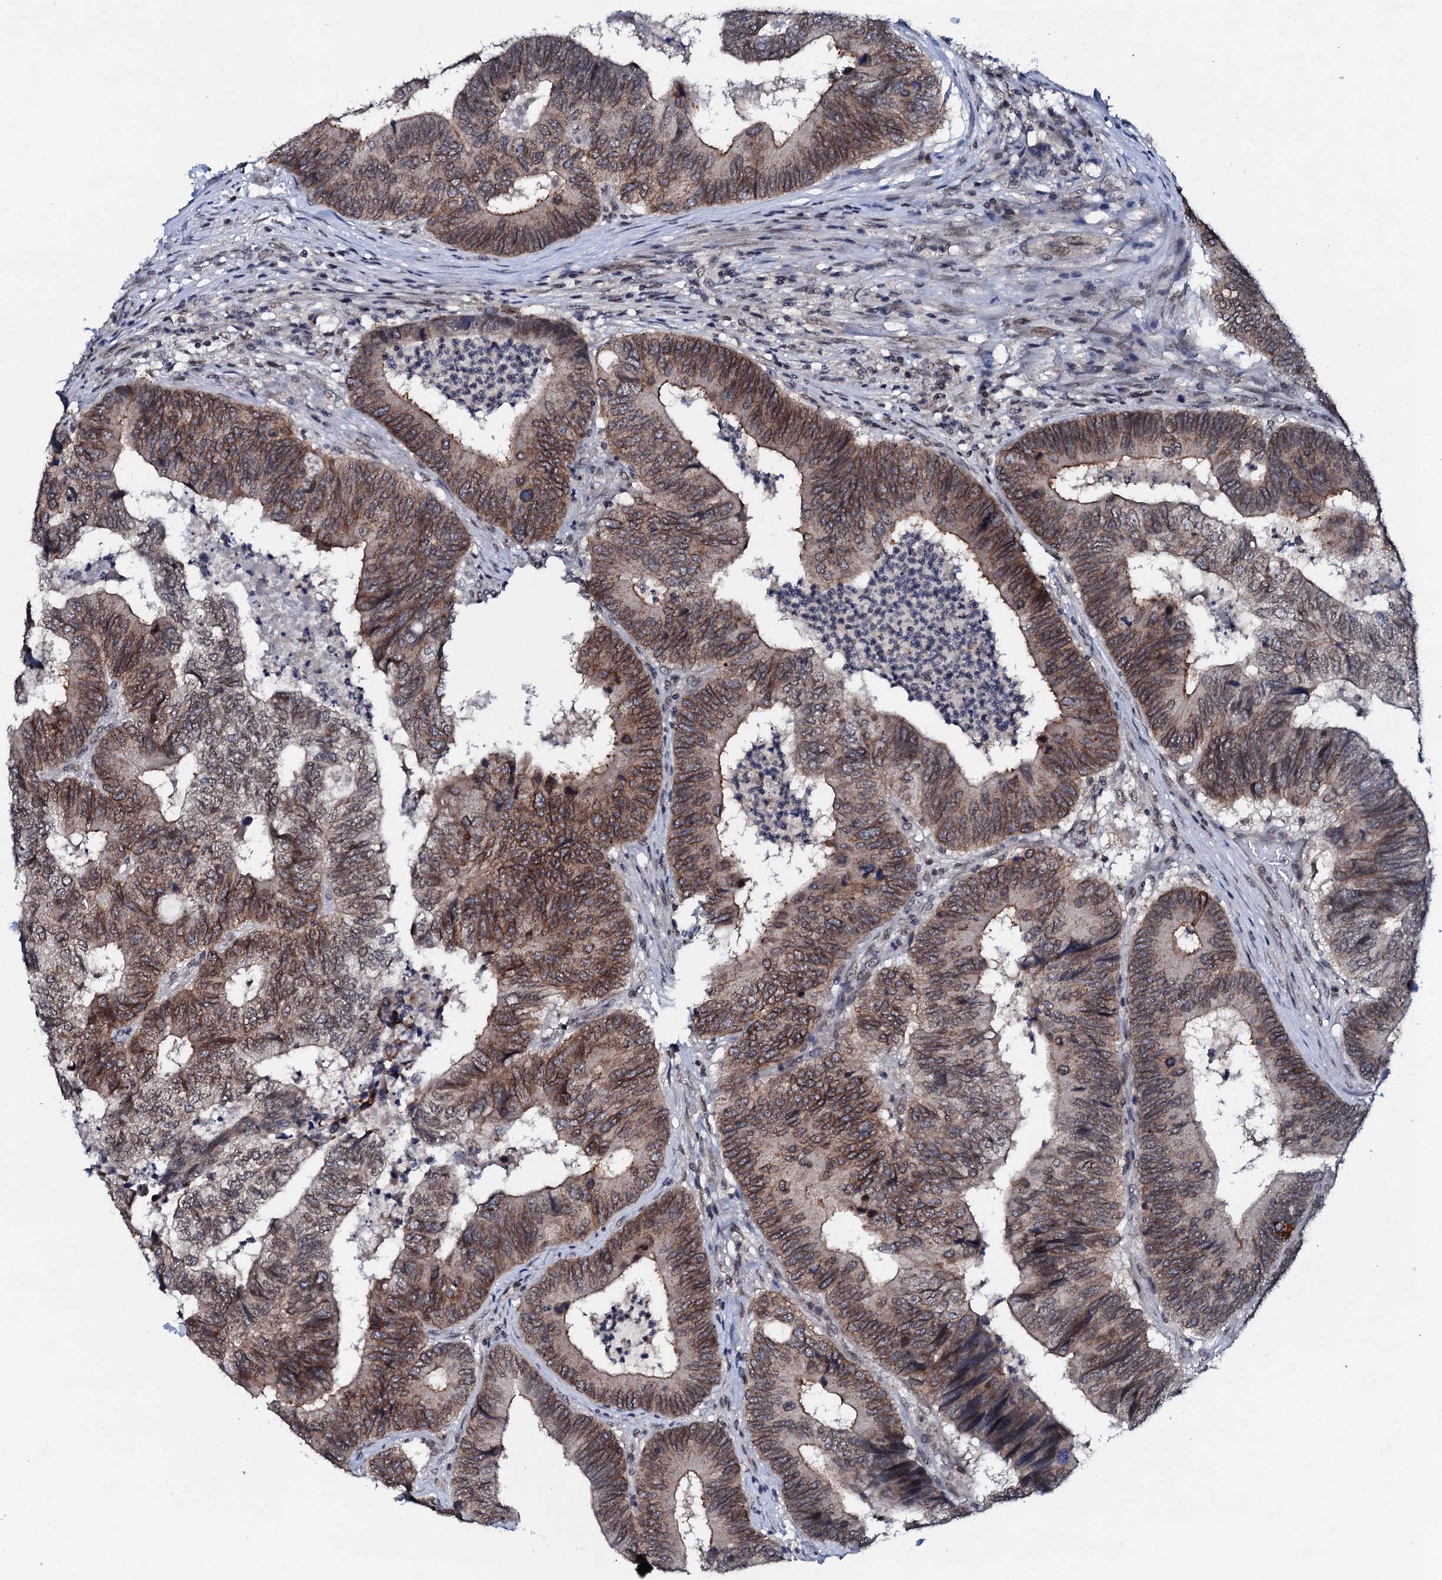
{"staining": {"intensity": "moderate", "quantity": ">75%", "location": "cytoplasmic/membranous"}, "tissue": "colorectal cancer", "cell_type": "Tumor cells", "image_type": "cancer", "snomed": [{"axis": "morphology", "description": "Adenocarcinoma, NOS"}, {"axis": "topography", "description": "Colon"}], "caption": "Protein staining of adenocarcinoma (colorectal) tissue shows moderate cytoplasmic/membranous expression in approximately >75% of tumor cells.", "gene": "SNTA1", "patient": {"sex": "female", "age": 67}}